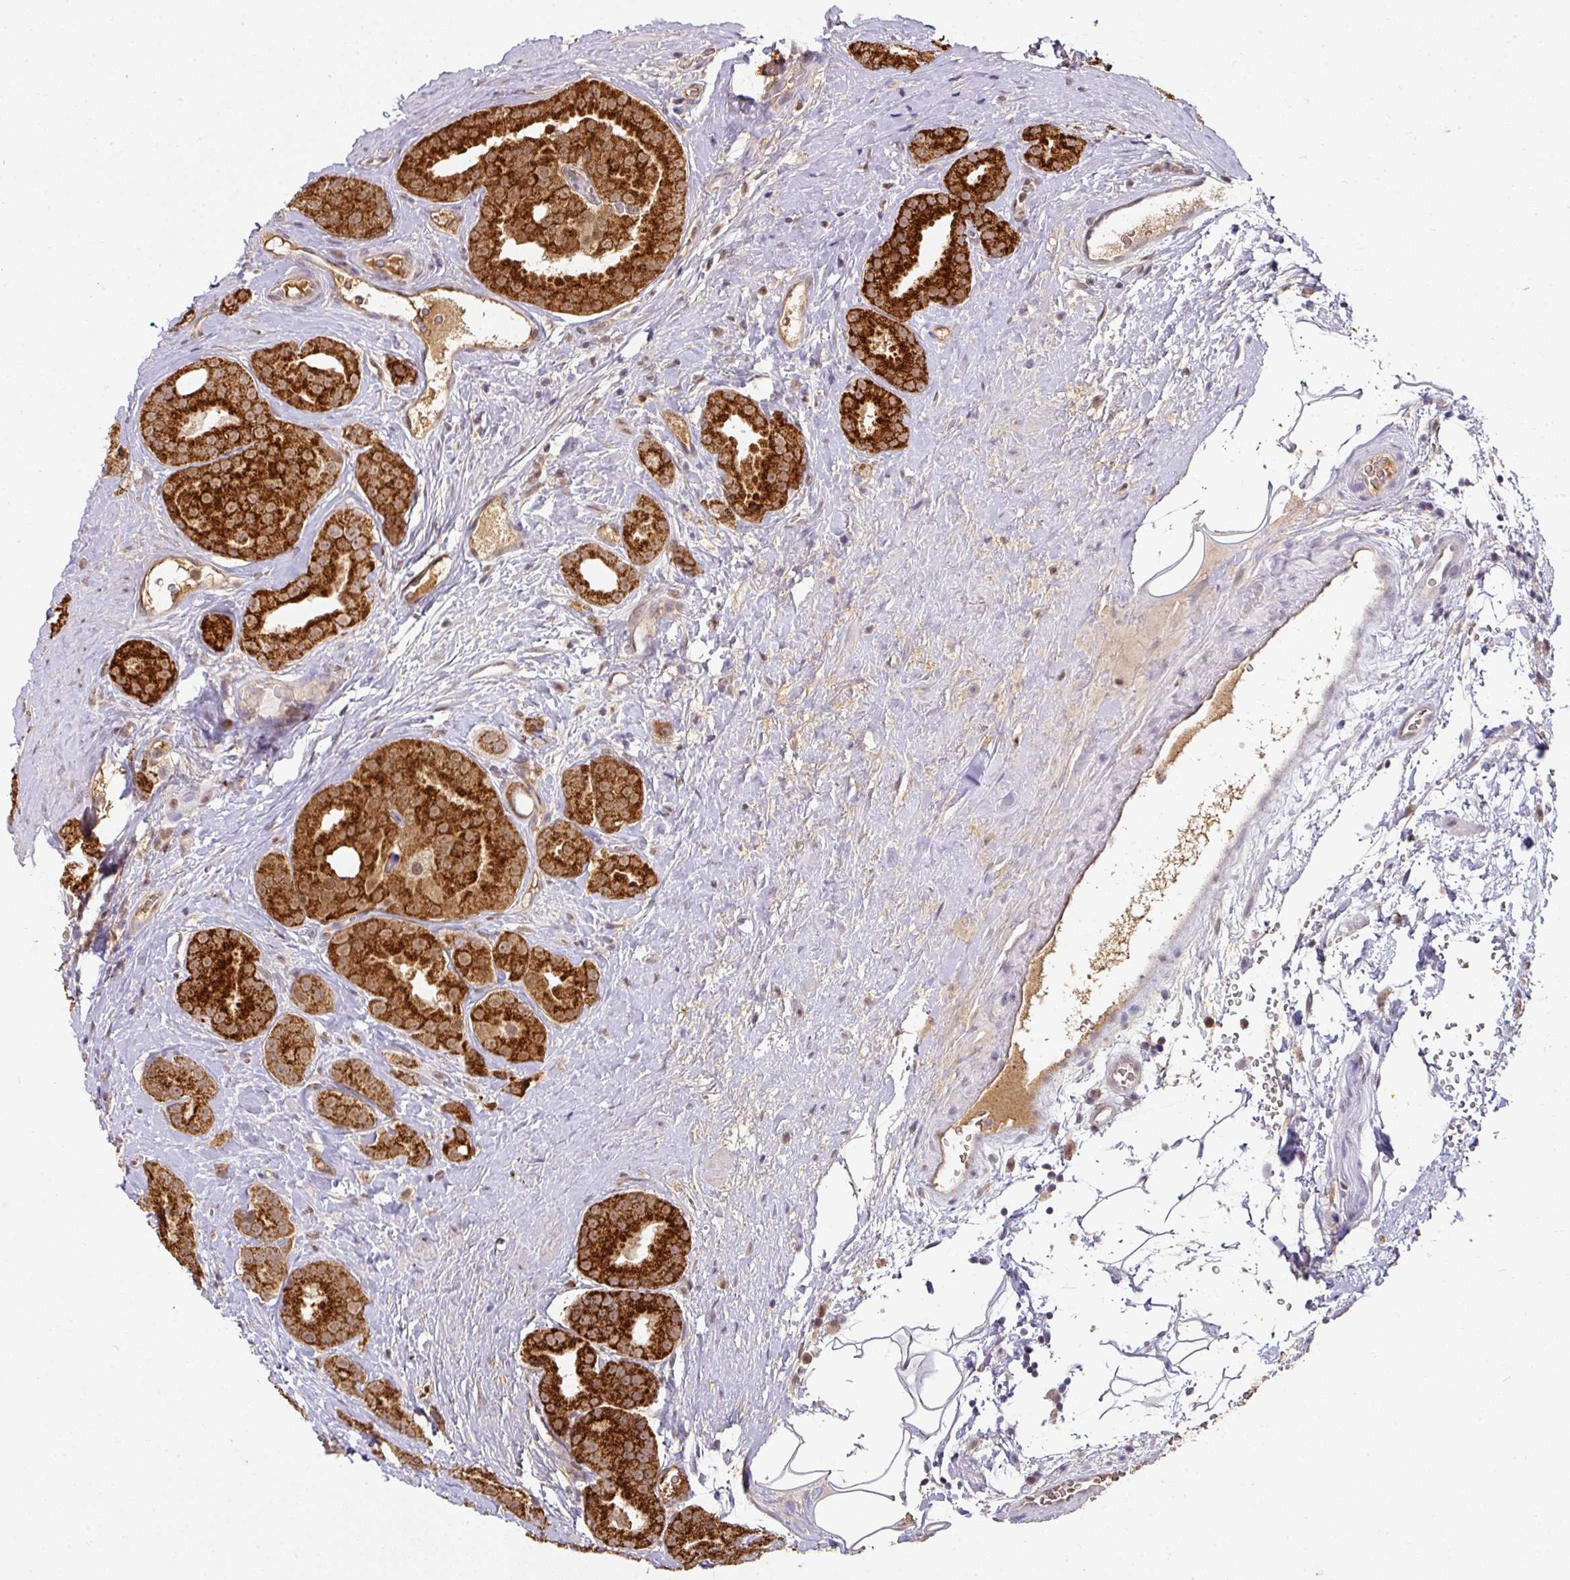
{"staining": {"intensity": "strong", "quantity": ">75%", "location": "cytoplasmic/membranous"}, "tissue": "prostate cancer", "cell_type": "Tumor cells", "image_type": "cancer", "snomed": [{"axis": "morphology", "description": "Adenocarcinoma, High grade"}, {"axis": "topography", "description": "Prostate"}], "caption": "High-magnification brightfield microscopy of prostate adenocarcinoma (high-grade) stained with DAB (brown) and counterstained with hematoxylin (blue). tumor cells exhibit strong cytoplasmic/membranous staining is present in about>75% of cells. (Brightfield microscopy of DAB IHC at high magnification).", "gene": "RANBP9", "patient": {"sex": "male", "age": 63}}